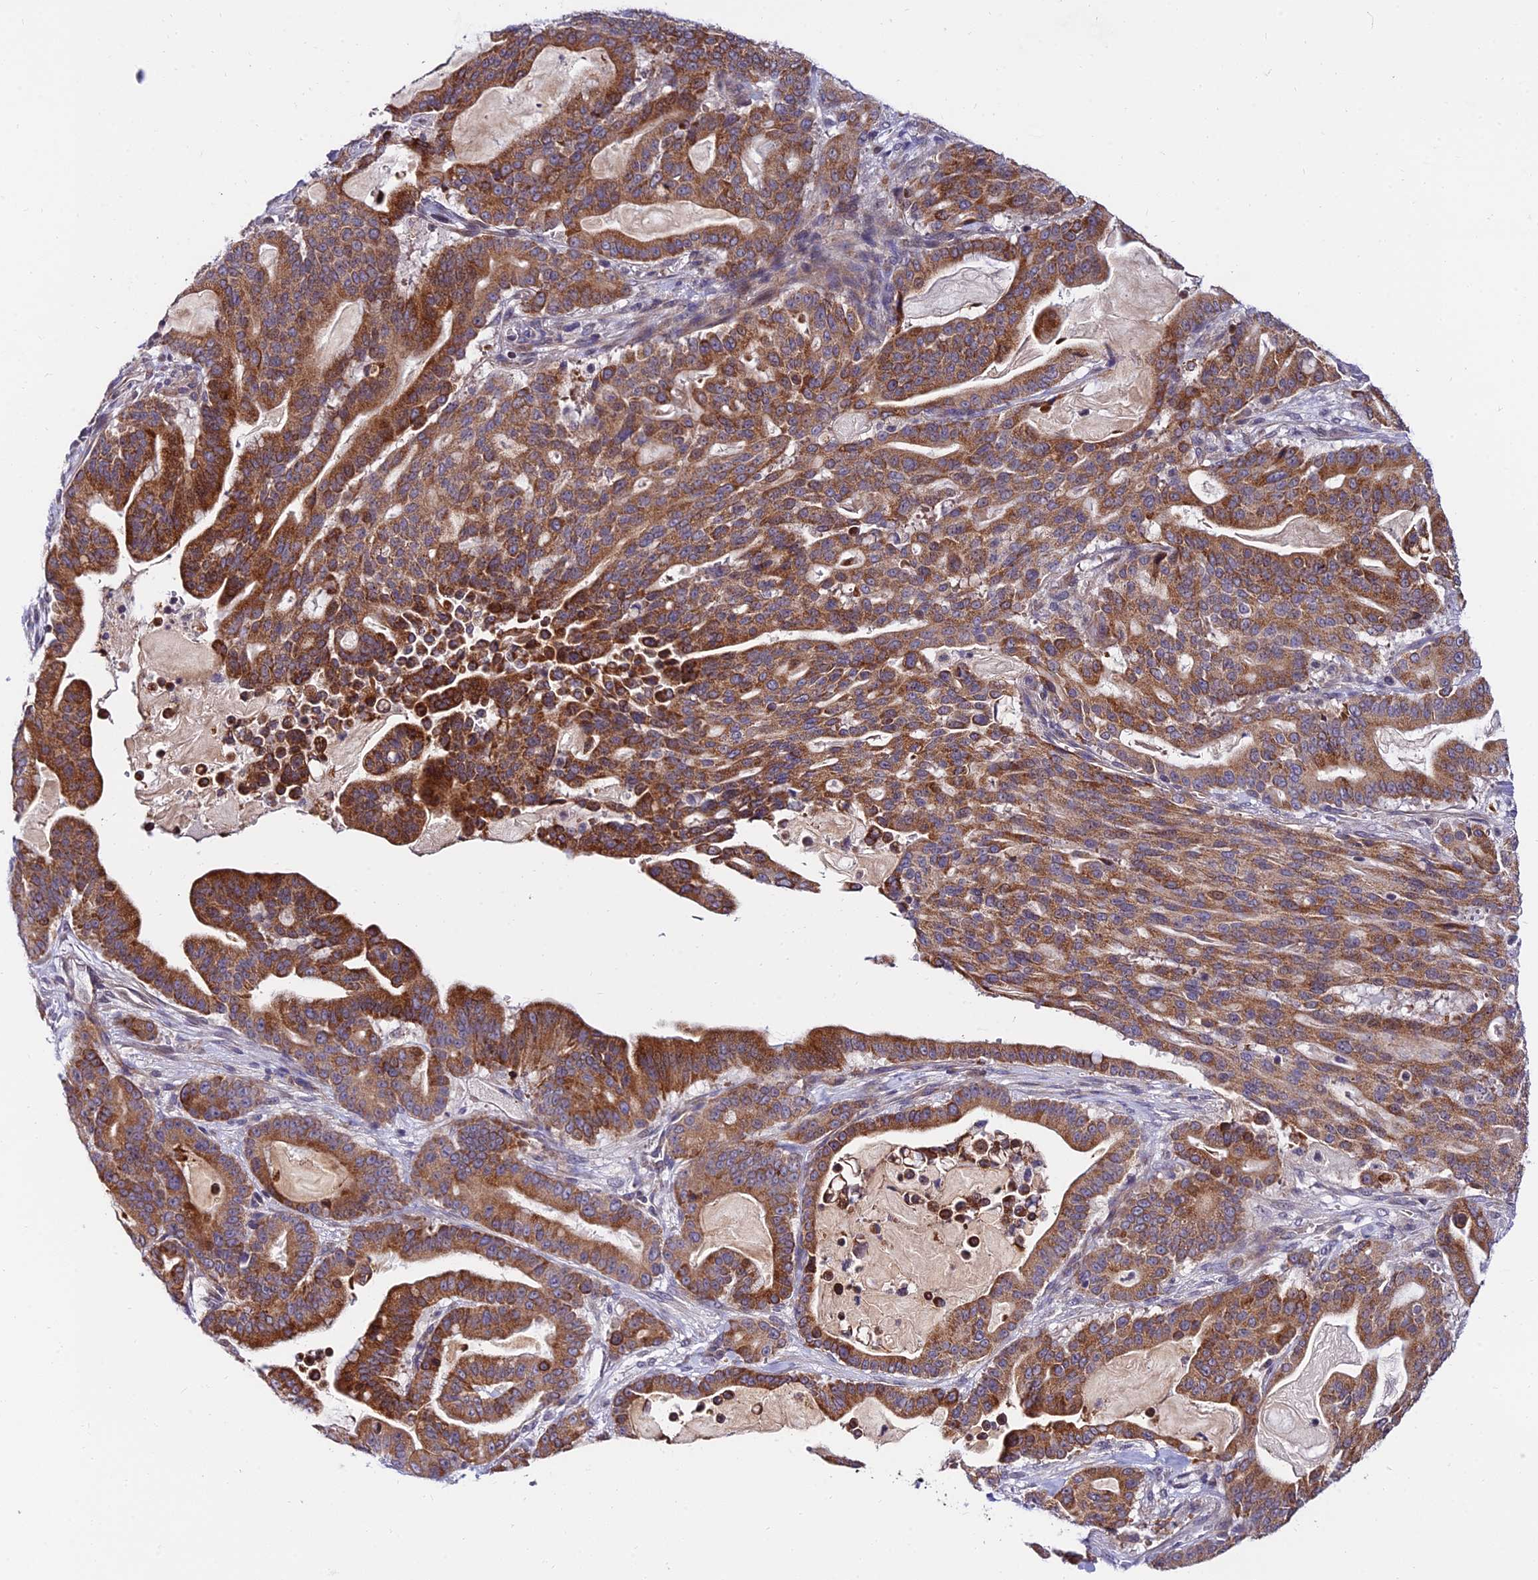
{"staining": {"intensity": "strong", "quantity": ">75%", "location": "cytoplasmic/membranous"}, "tissue": "pancreatic cancer", "cell_type": "Tumor cells", "image_type": "cancer", "snomed": [{"axis": "morphology", "description": "Adenocarcinoma, NOS"}, {"axis": "topography", "description": "Pancreas"}], "caption": "Human pancreatic cancer (adenocarcinoma) stained with a brown dye displays strong cytoplasmic/membranous positive positivity in approximately >75% of tumor cells.", "gene": "CDNF", "patient": {"sex": "male", "age": 63}}